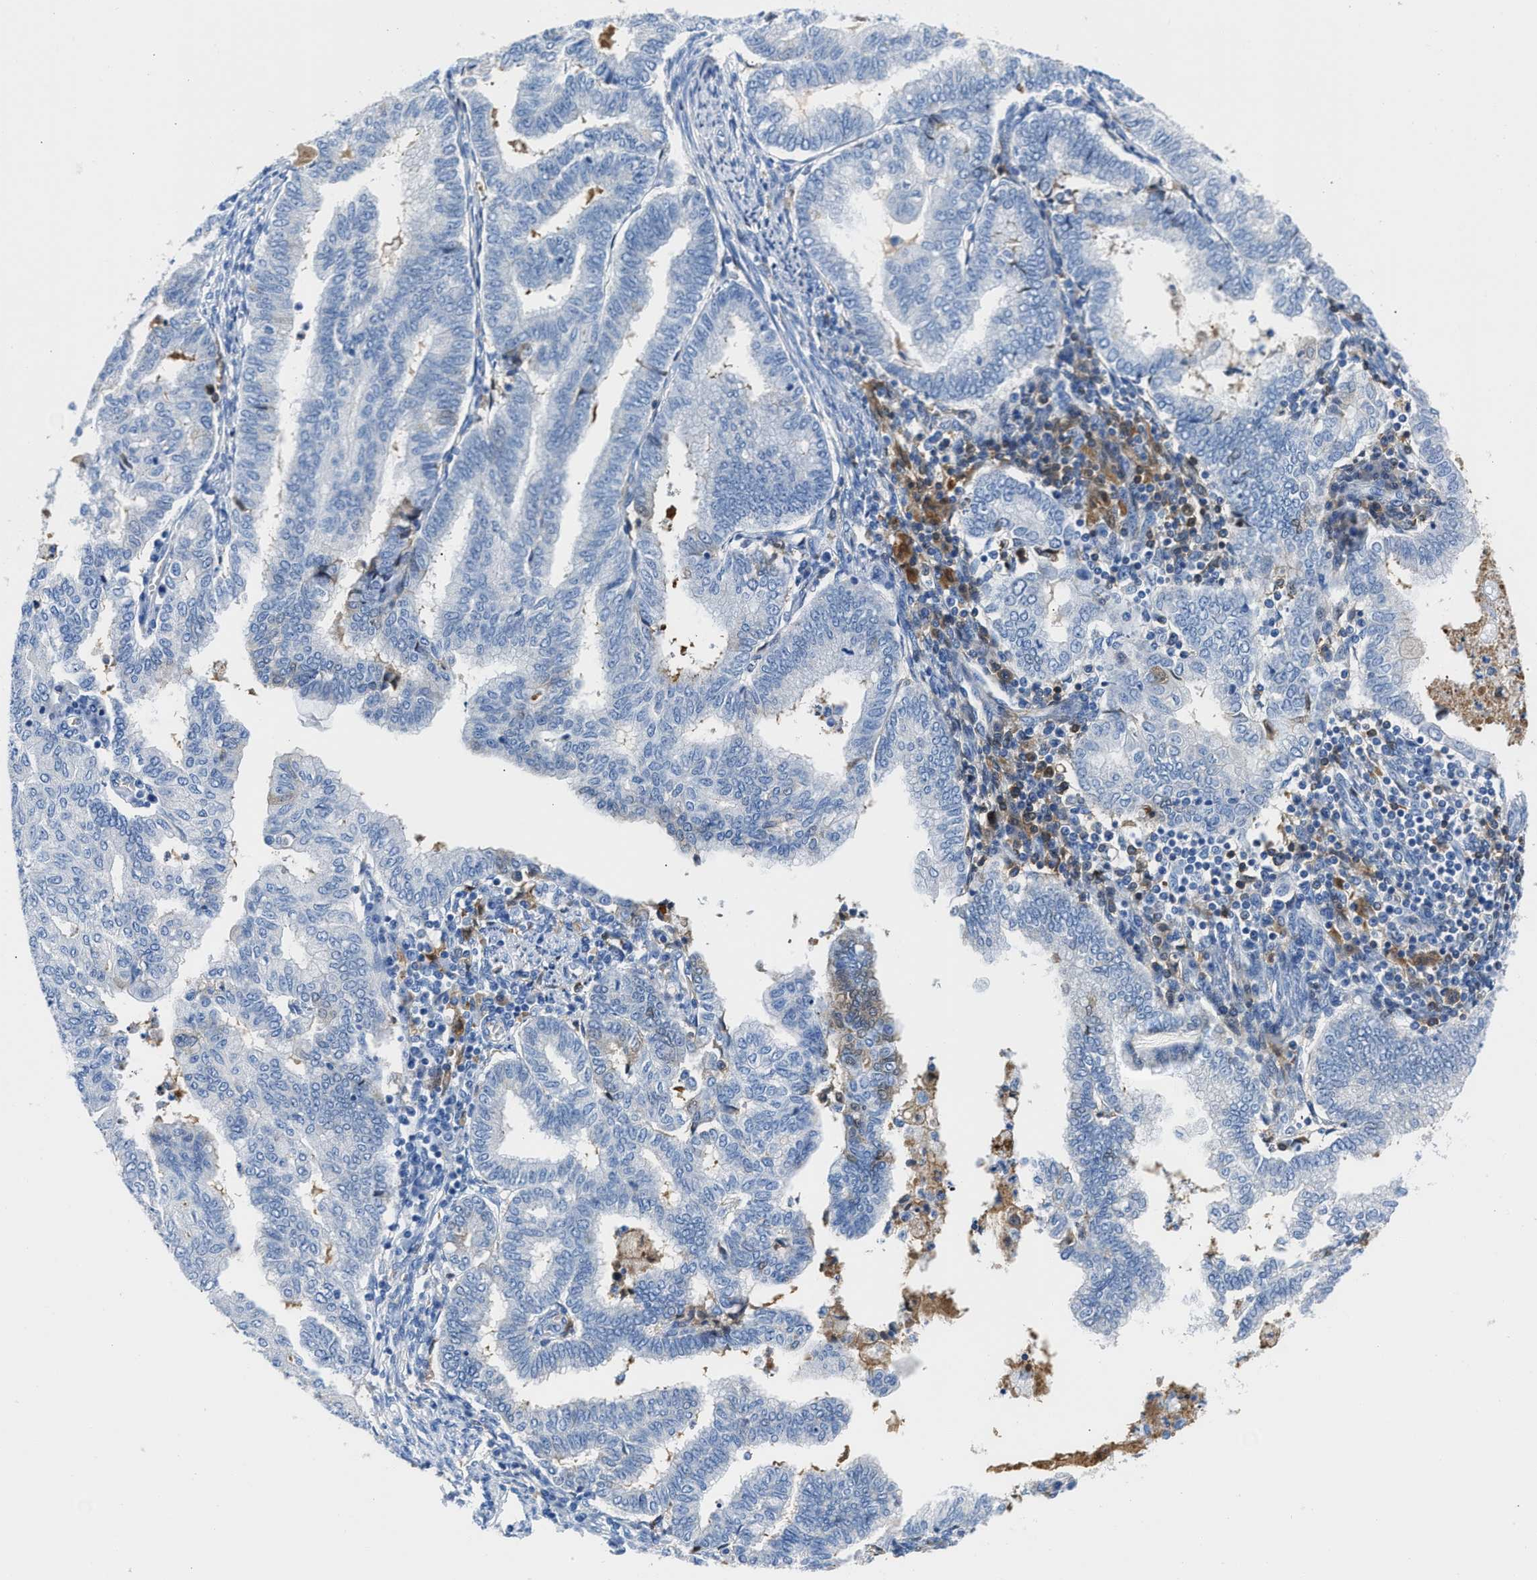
{"staining": {"intensity": "negative", "quantity": "none", "location": "none"}, "tissue": "endometrial cancer", "cell_type": "Tumor cells", "image_type": "cancer", "snomed": [{"axis": "morphology", "description": "Polyp, NOS"}, {"axis": "morphology", "description": "Adenocarcinoma, NOS"}, {"axis": "morphology", "description": "Adenoma, NOS"}, {"axis": "topography", "description": "Endometrium"}], "caption": "A high-resolution histopathology image shows immunohistochemistry (IHC) staining of endometrial cancer (adenocarcinoma), which demonstrates no significant staining in tumor cells.", "gene": "GC", "patient": {"sex": "female", "age": 79}}